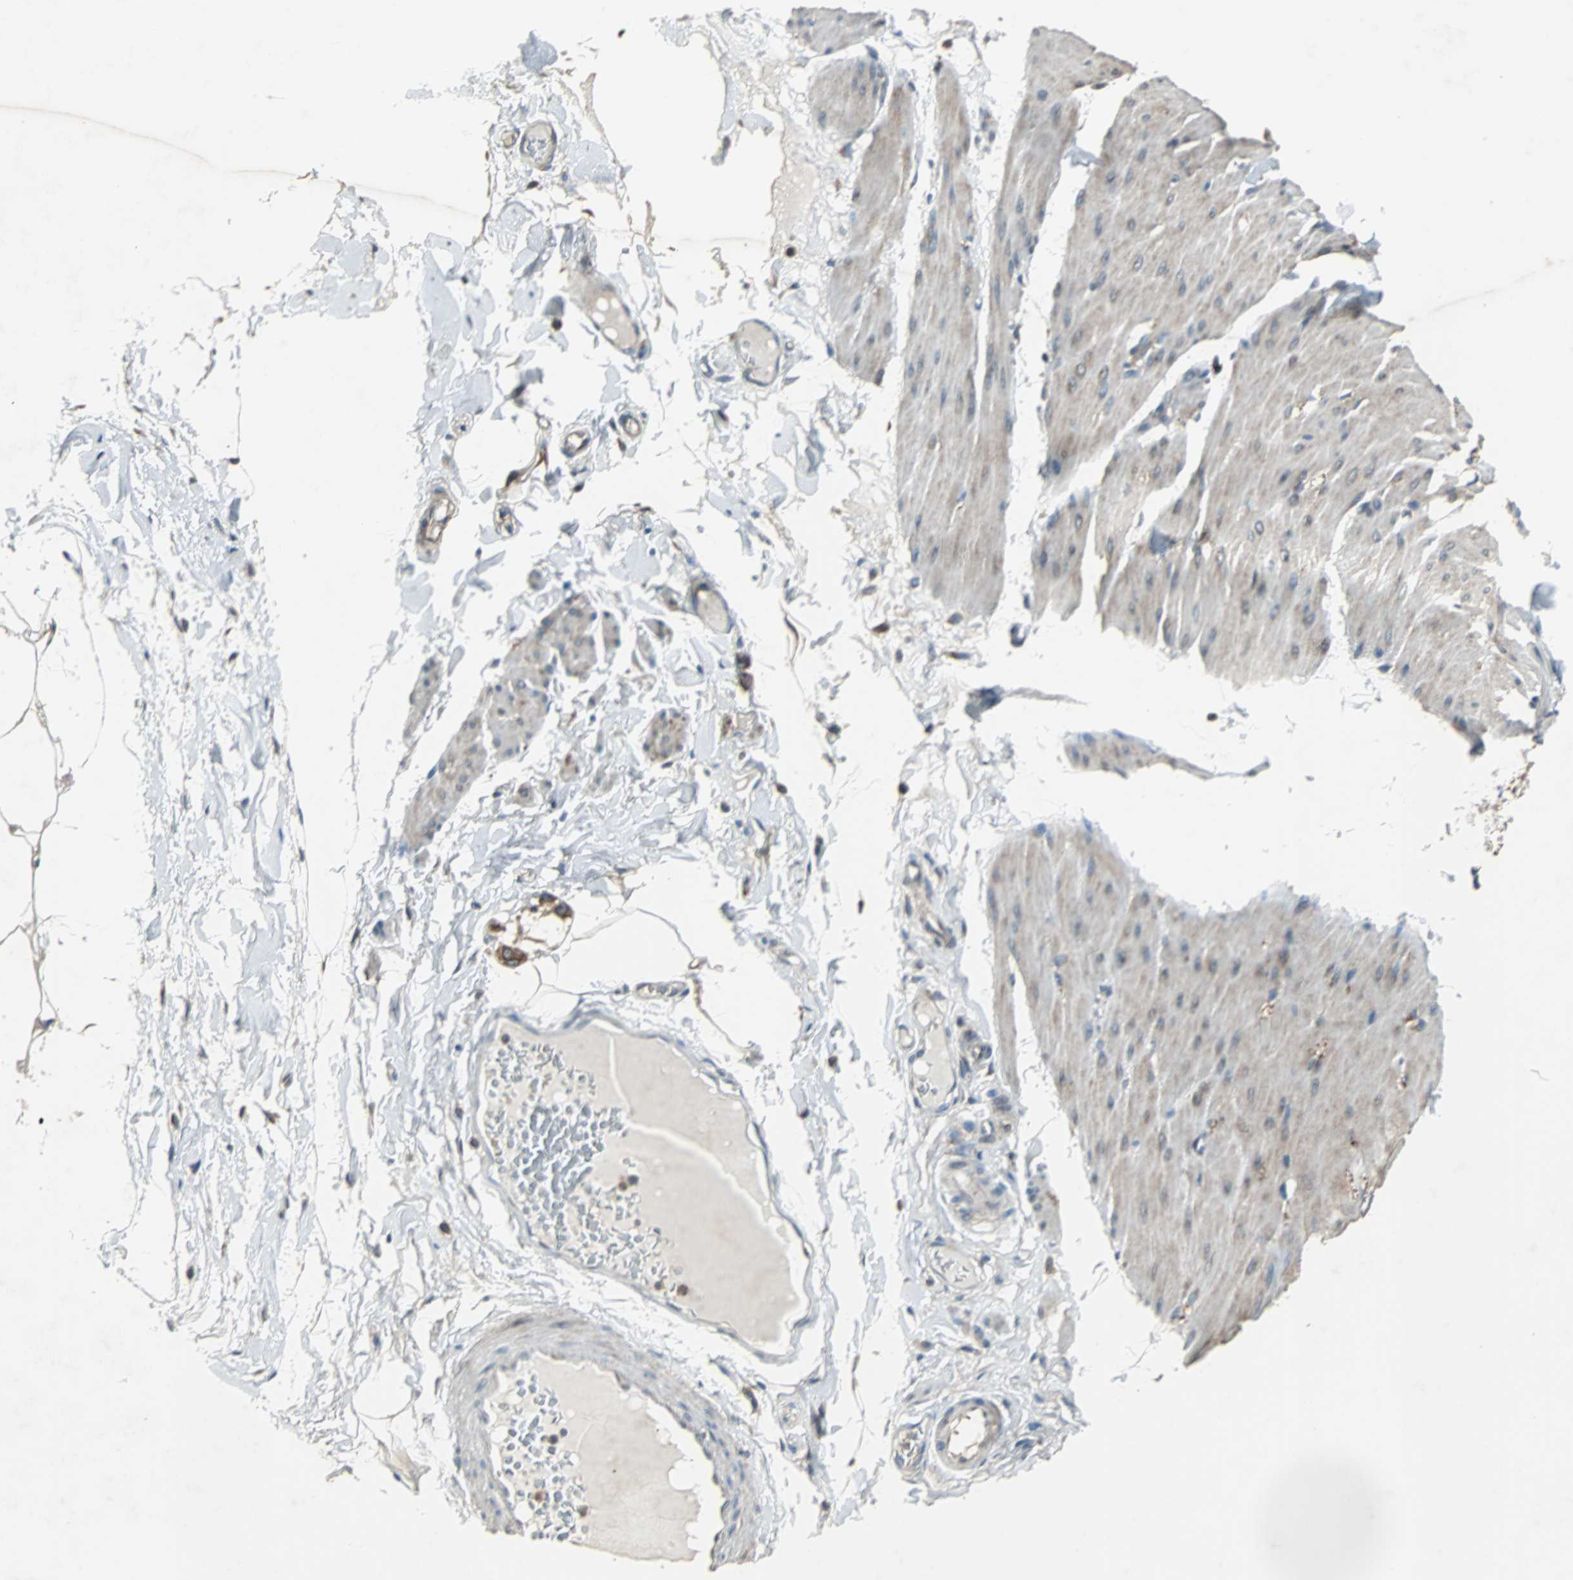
{"staining": {"intensity": "weak", "quantity": "<25%", "location": "cytoplasmic/membranous"}, "tissue": "smooth muscle", "cell_type": "Smooth muscle cells", "image_type": "normal", "snomed": [{"axis": "morphology", "description": "Normal tissue, NOS"}, {"axis": "topography", "description": "Smooth muscle"}, {"axis": "topography", "description": "Colon"}], "caption": "The micrograph demonstrates no significant expression in smooth muscle cells of smooth muscle.", "gene": "SOS1", "patient": {"sex": "male", "age": 67}}